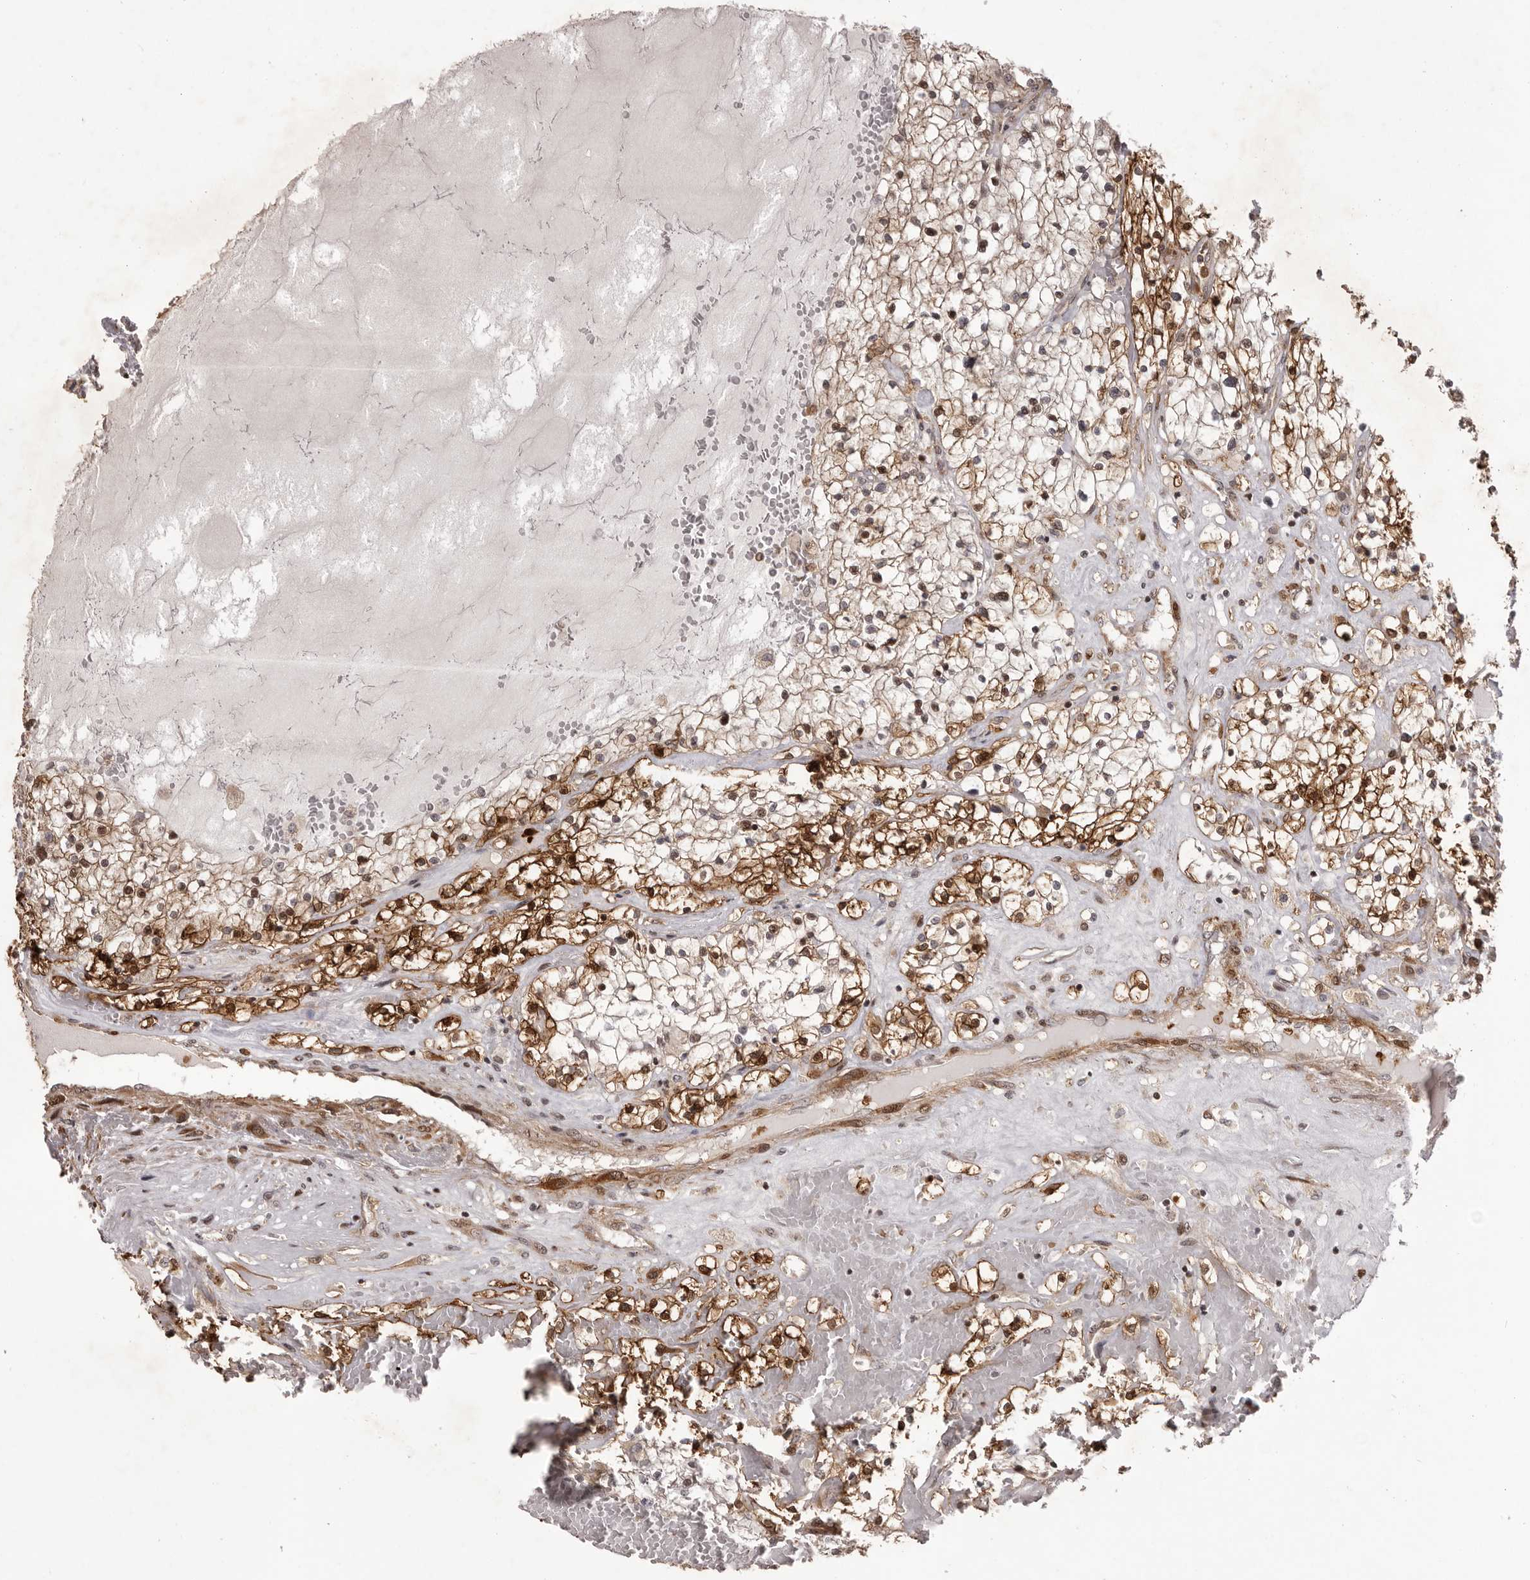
{"staining": {"intensity": "strong", "quantity": ">75%", "location": "cytoplasmic/membranous"}, "tissue": "renal cancer", "cell_type": "Tumor cells", "image_type": "cancer", "snomed": [{"axis": "morphology", "description": "Normal tissue, NOS"}, {"axis": "morphology", "description": "Adenocarcinoma, NOS"}, {"axis": "topography", "description": "Kidney"}], "caption": "A high-resolution image shows immunohistochemistry staining of renal cancer, which exhibits strong cytoplasmic/membranous expression in about >75% of tumor cells.", "gene": "GFOD1", "patient": {"sex": "male", "age": 68}}